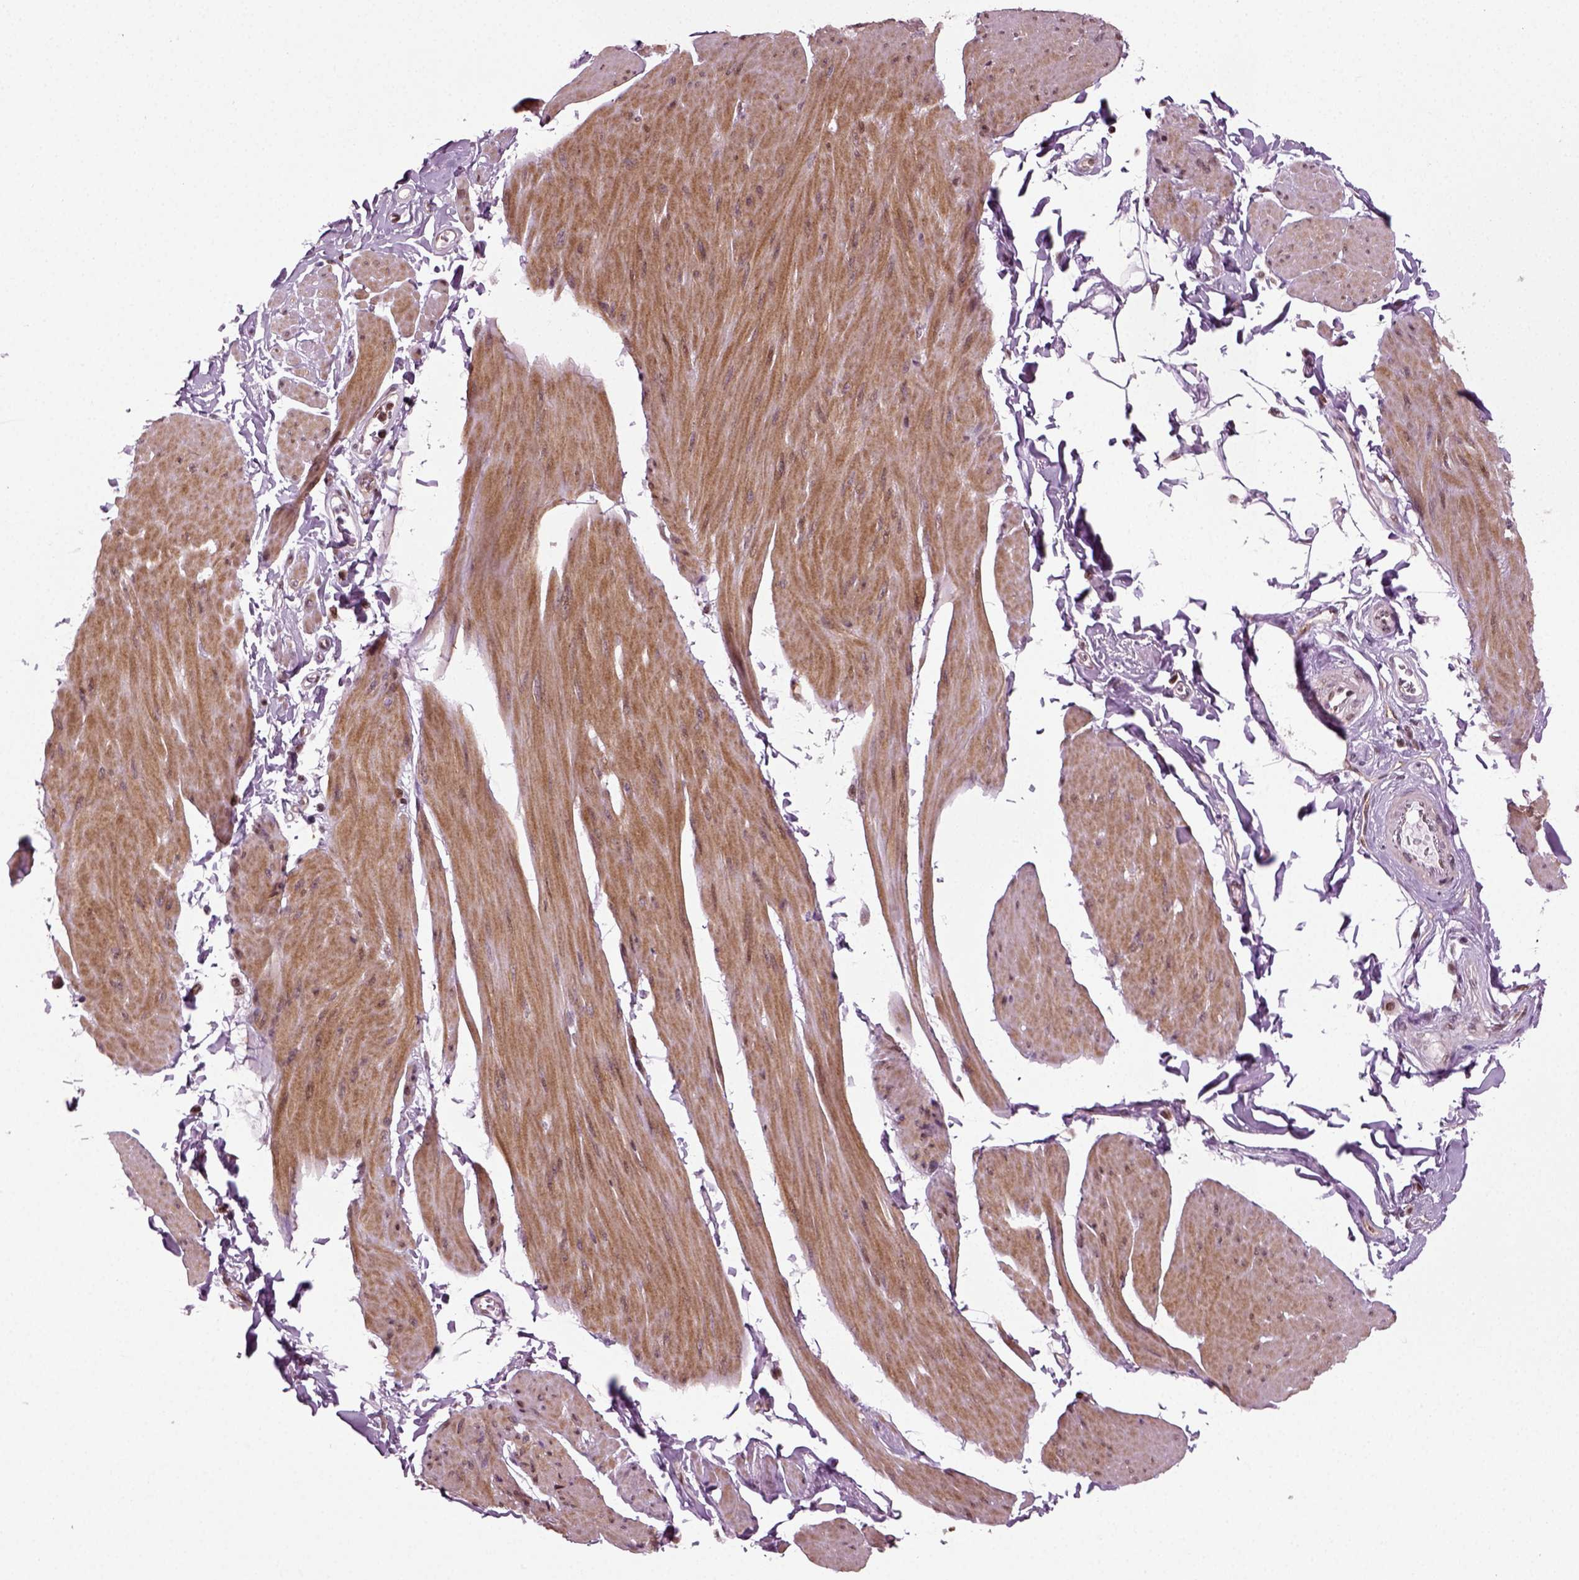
{"staining": {"intensity": "moderate", "quantity": "25%-75%", "location": "cytoplasmic/membranous"}, "tissue": "smooth muscle", "cell_type": "Smooth muscle cells", "image_type": "normal", "snomed": [{"axis": "morphology", "description": "Normal tissue, NOS"}, {"axis": "topography", "description": "Adipose tissue"}, {"axis": "topography", "description": "Smooth muscle"}, {"axis": "topography", "description": "Peripheral nerve tissue"}], "caption": "Approximately 25%-75% of smooth muscle cells in normal human smooth muscle reveal moderate cytoplasmic/membranous protein staining as visualized by brown immunohistochemical staining.", "gene": "HEYL", "patient": {"sex": "male", "age": 83}}